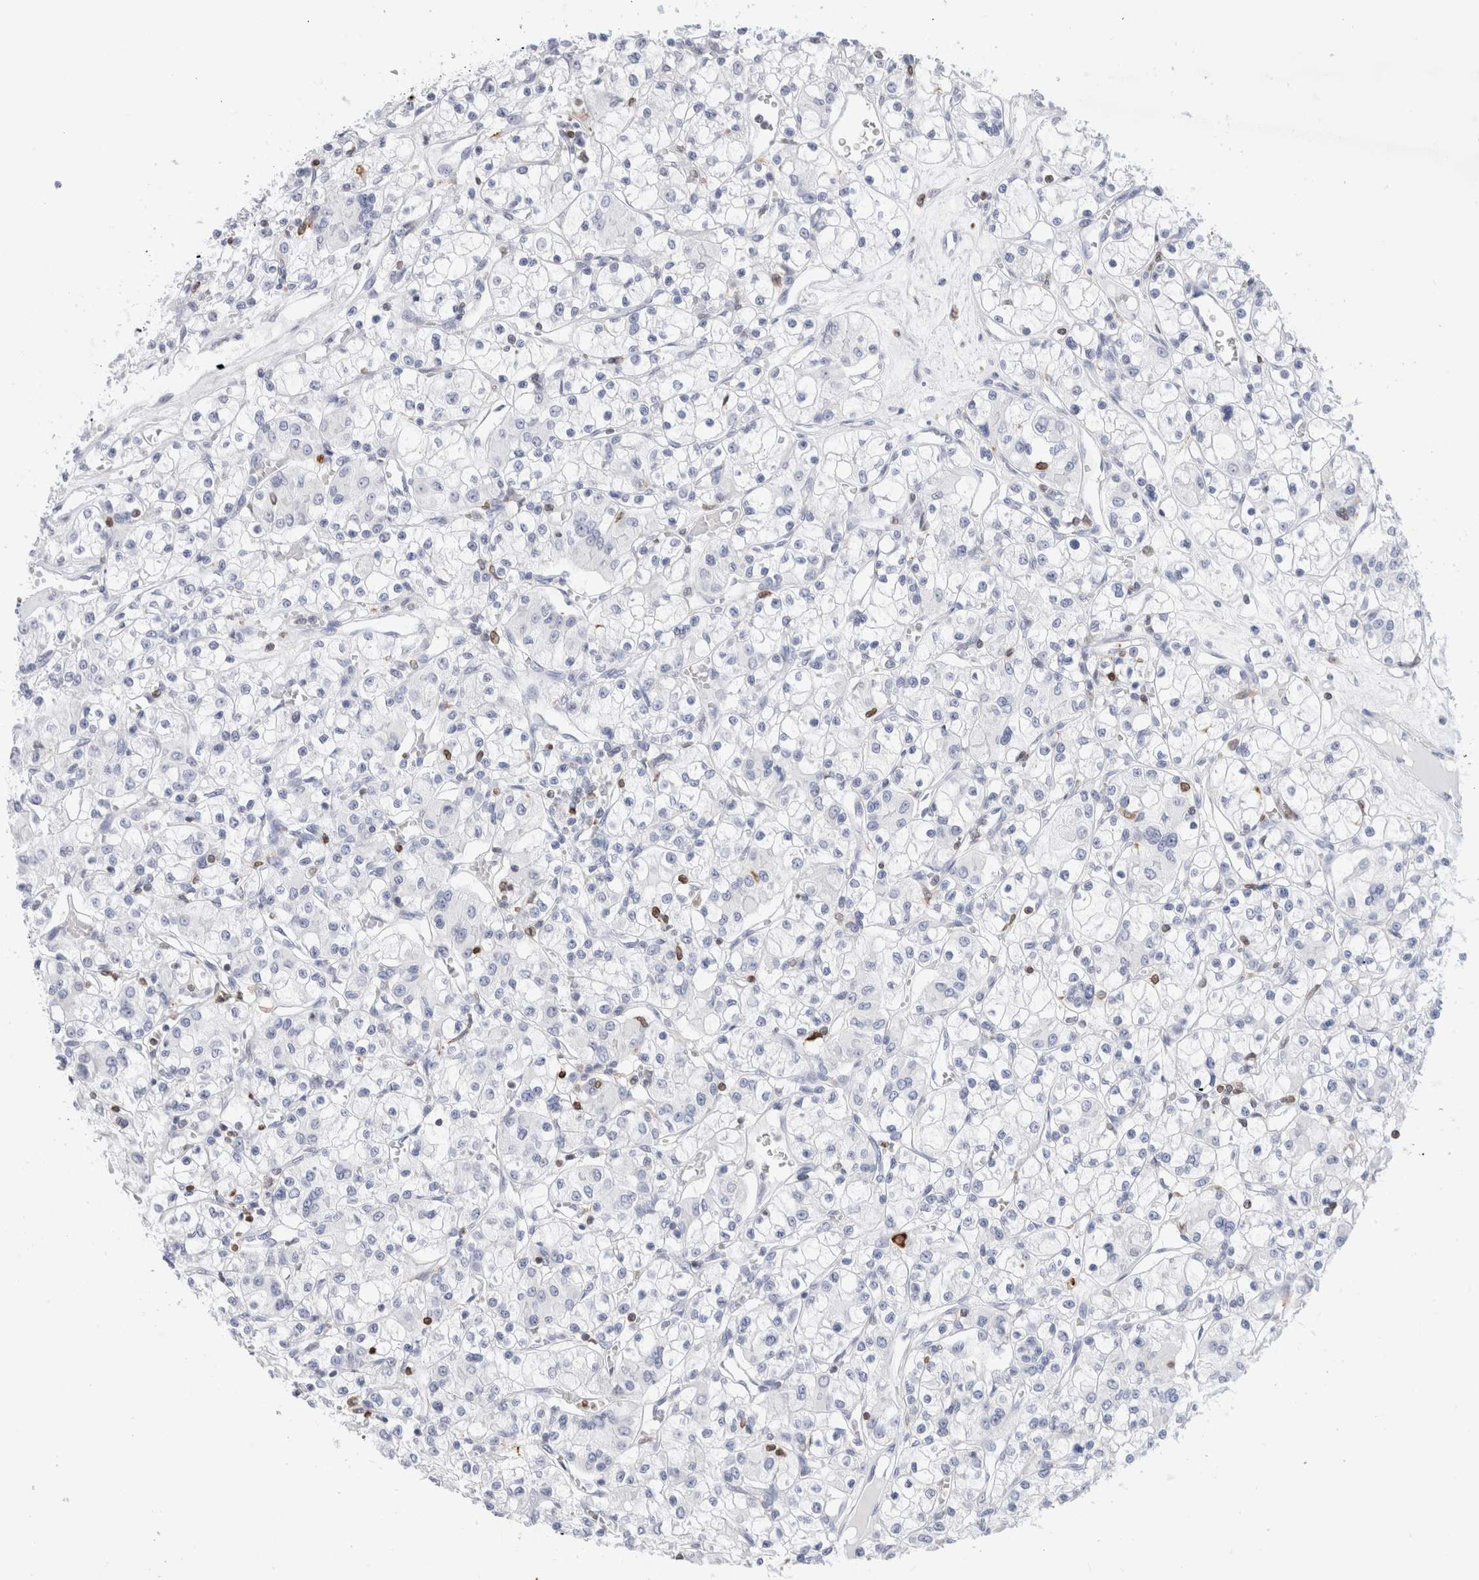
{"staining": {"intensity": "negative", "quantity": "none", "location": "none"}, "tissue": "renal cancer", "cell_type": "Tumor cells", "image_type": "cancer", "snomed": [{"axis": "morphology", "description": "Adenocarcinoma, NOS"}, {"axis": "topography", "description": "Kidney"}], "caption": "Renal adenocarcinoma stained for a protein using immunohistochemistry demonstrates no positivity tumor cells.", "gene": "ALOX5AP", "patient": {"sex": "female", "age": 59}}